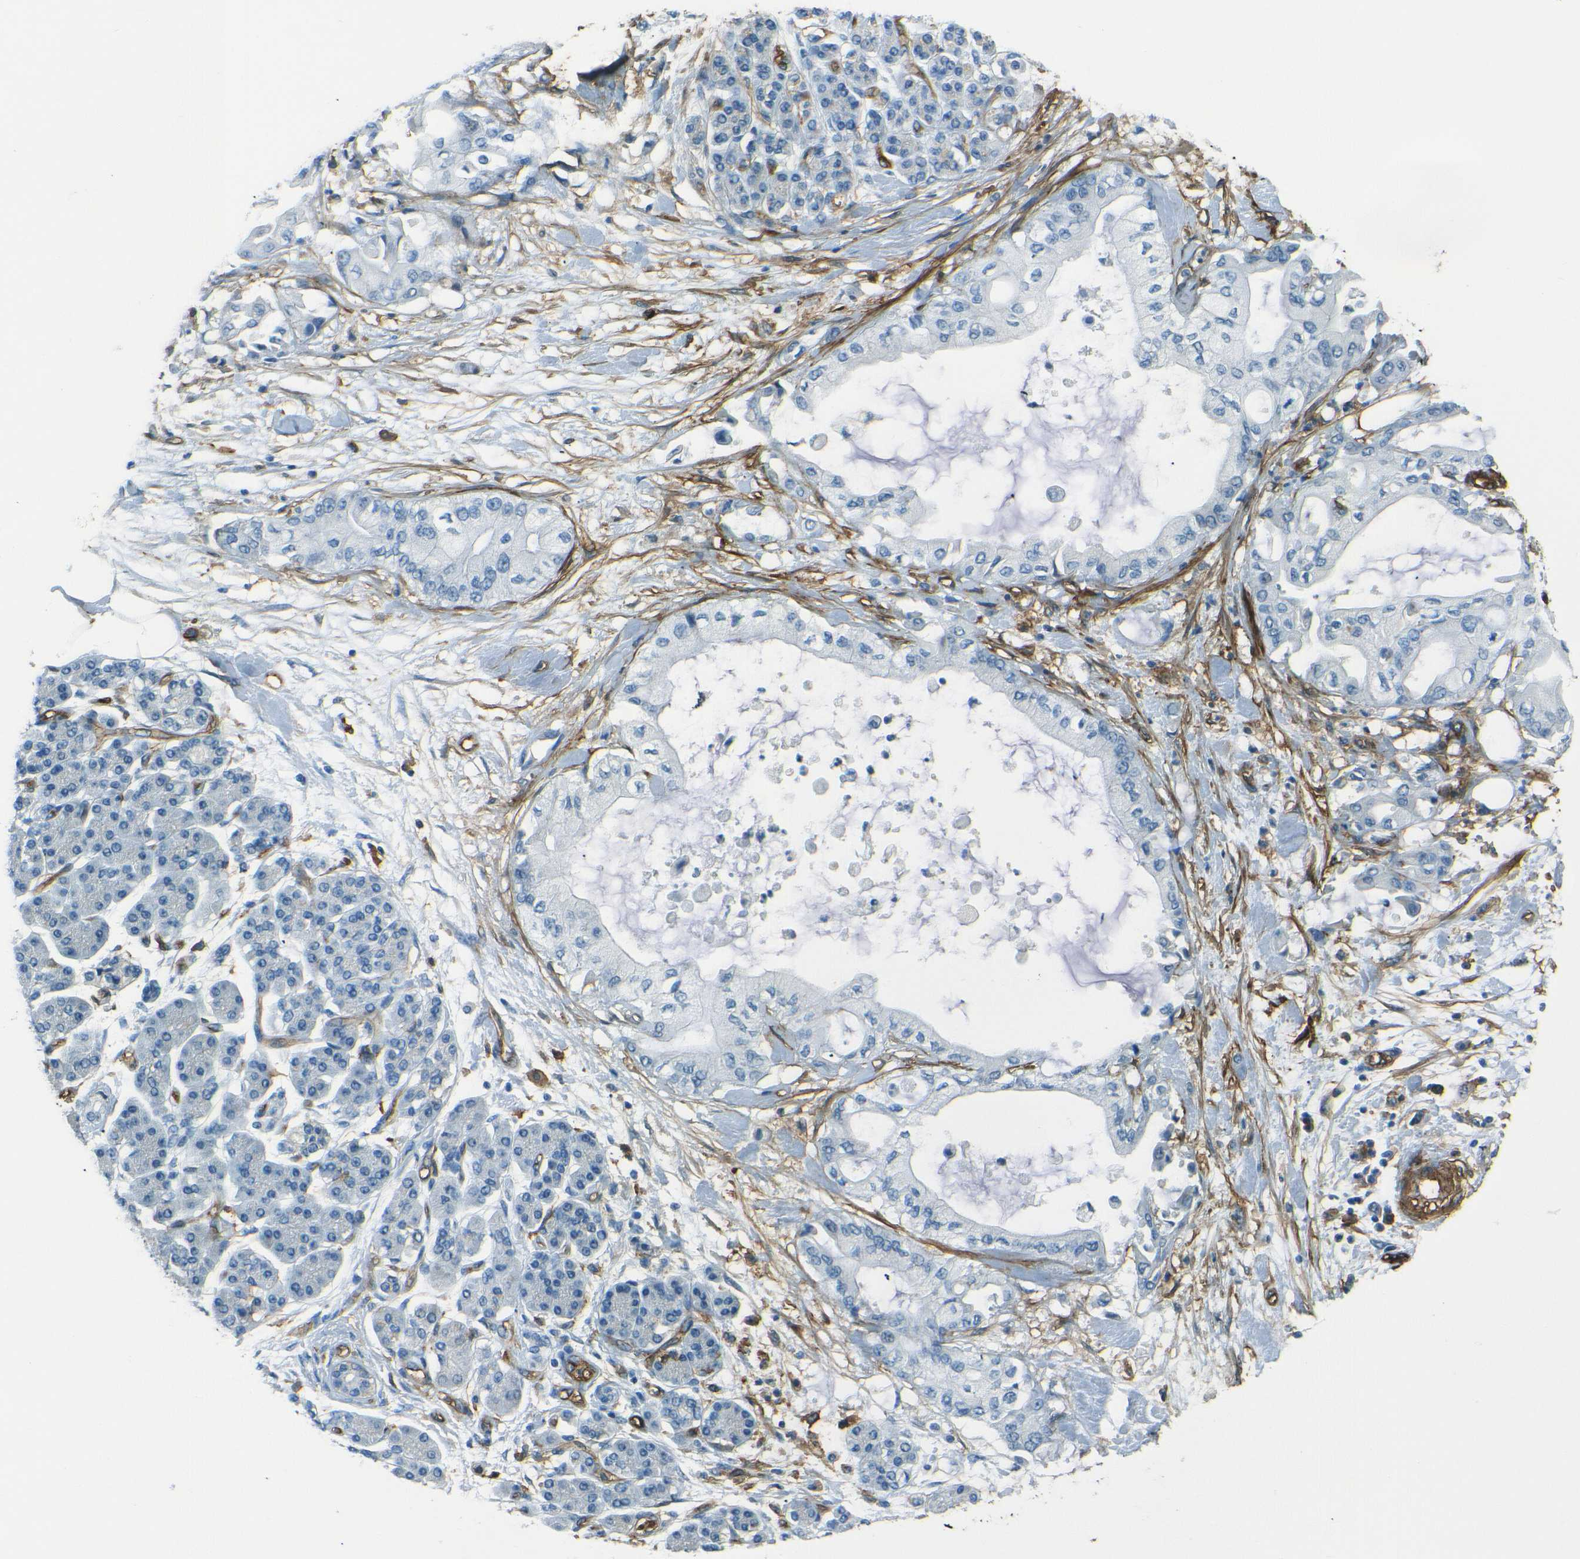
{"staining": {"intensity": "negative", "quantity": "none", "location": "none"}, "tissue": "pancreatic cancer", "cell_type": "Tumor cells", "image_type": "cancer", "snomed": [{"axis": "morphology", "description": "Adenocarcinoma, NOS"}, {"axis": "morphology", "description": "Adenocarcinoma, metastatic, NOS"}, {"axis": "topography", "description": "Lymph node"}, {"axis": "topography", "description": "Pancreas"}, {"axis": "topography", "description": "Duodenum"}], "caption": "IHC of human metastatic adenocarcinoma (pancreatic) exhibits no positivity in tumor cells.", "gene": "ENTPD1", "patient": {"sex": "female", "age": 64}}